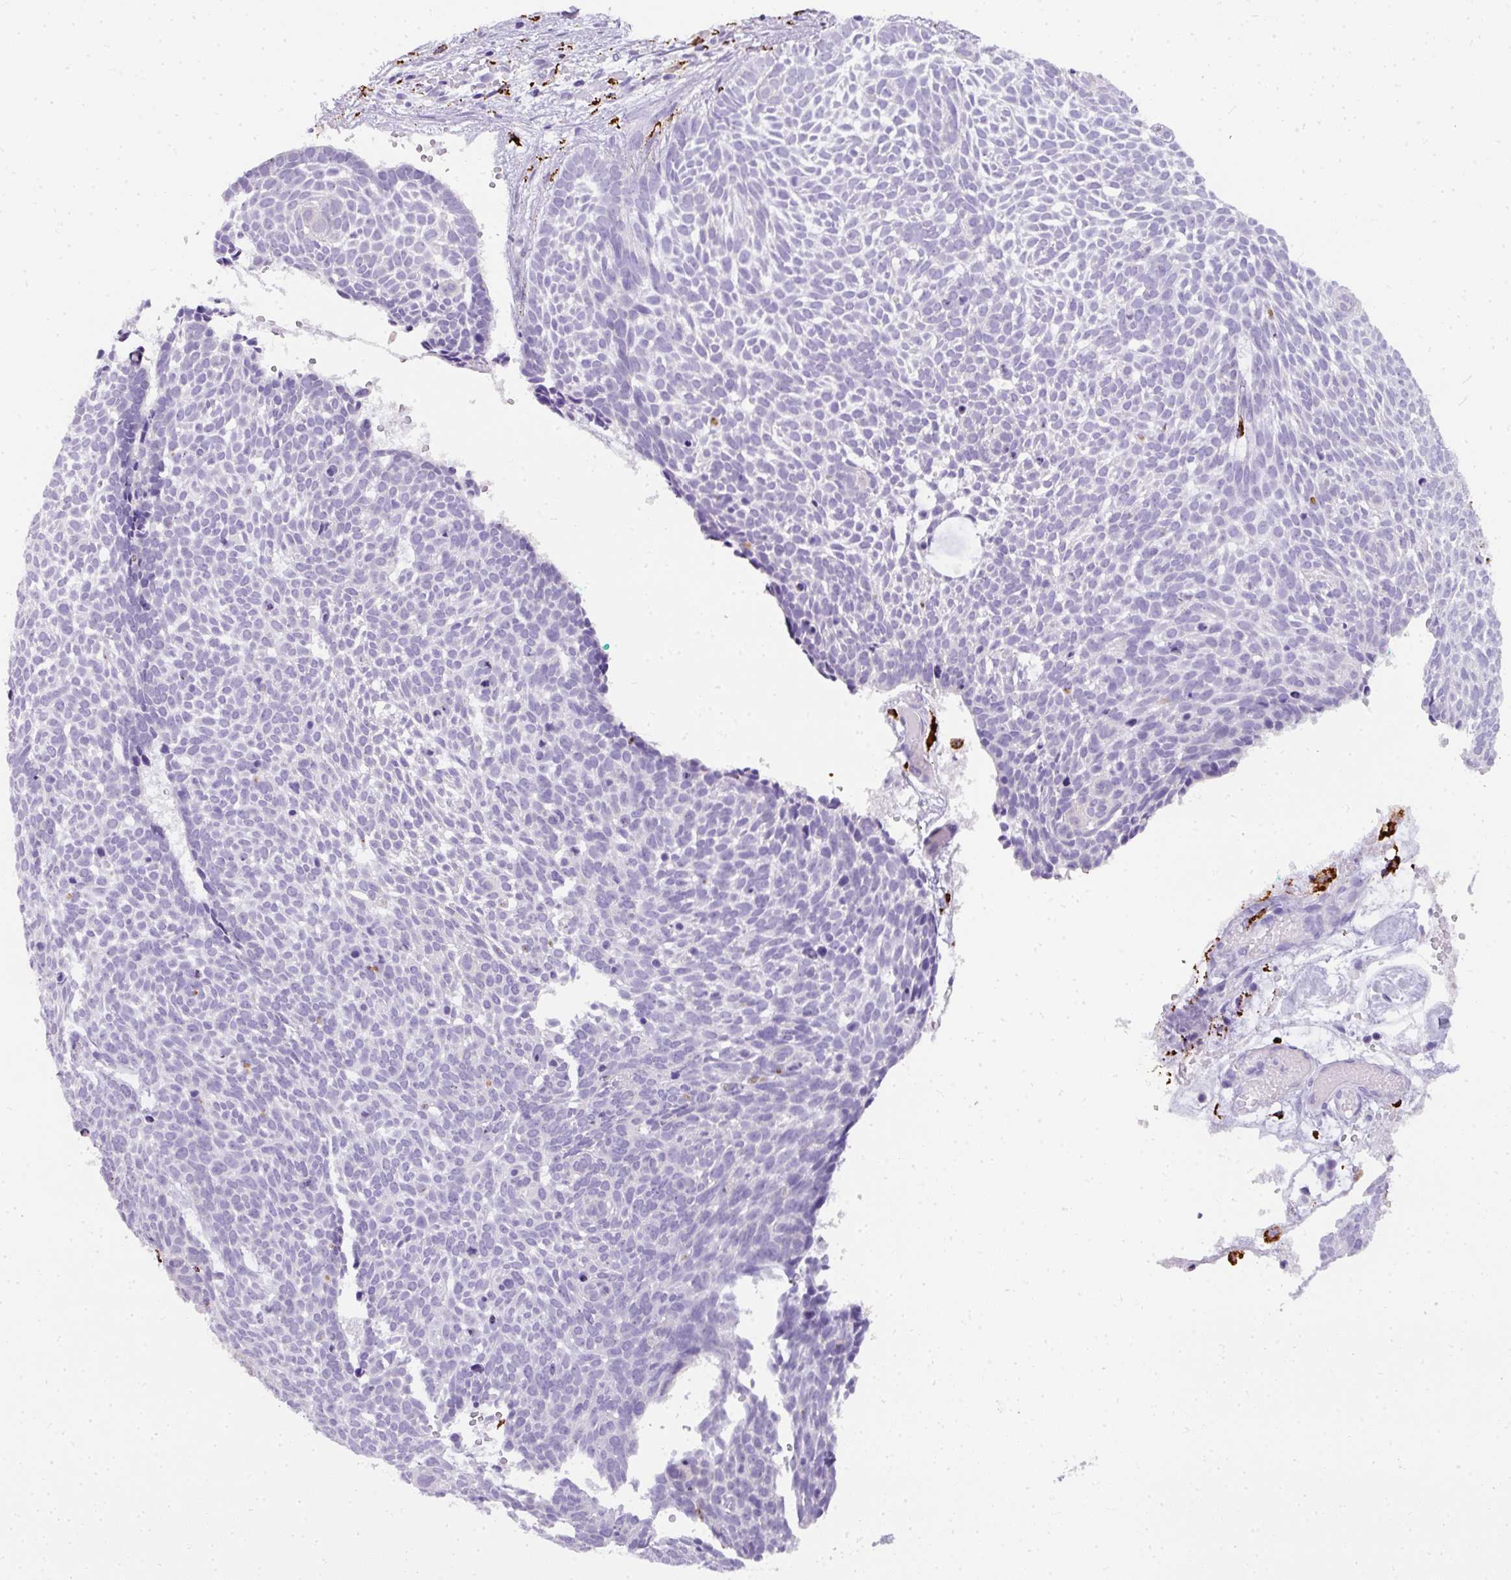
{"staining": {"intensity": "negative", "quantity": "none", "location": "none"}, "tissue": "skin cancer", "cell_type": "Tumor cells", "image_type": "cancer", "snomed": [{"axis": "morphology", "description": "Basal cell carcinoma"}, {"axis": "topography", "description": "Skin"}], "caption": "Immunohistochemical staining of skin cancer displays no significant expression in tumor cells.", "gene": "MMACHC", "patient": {"sex": "male", "age": 61}}